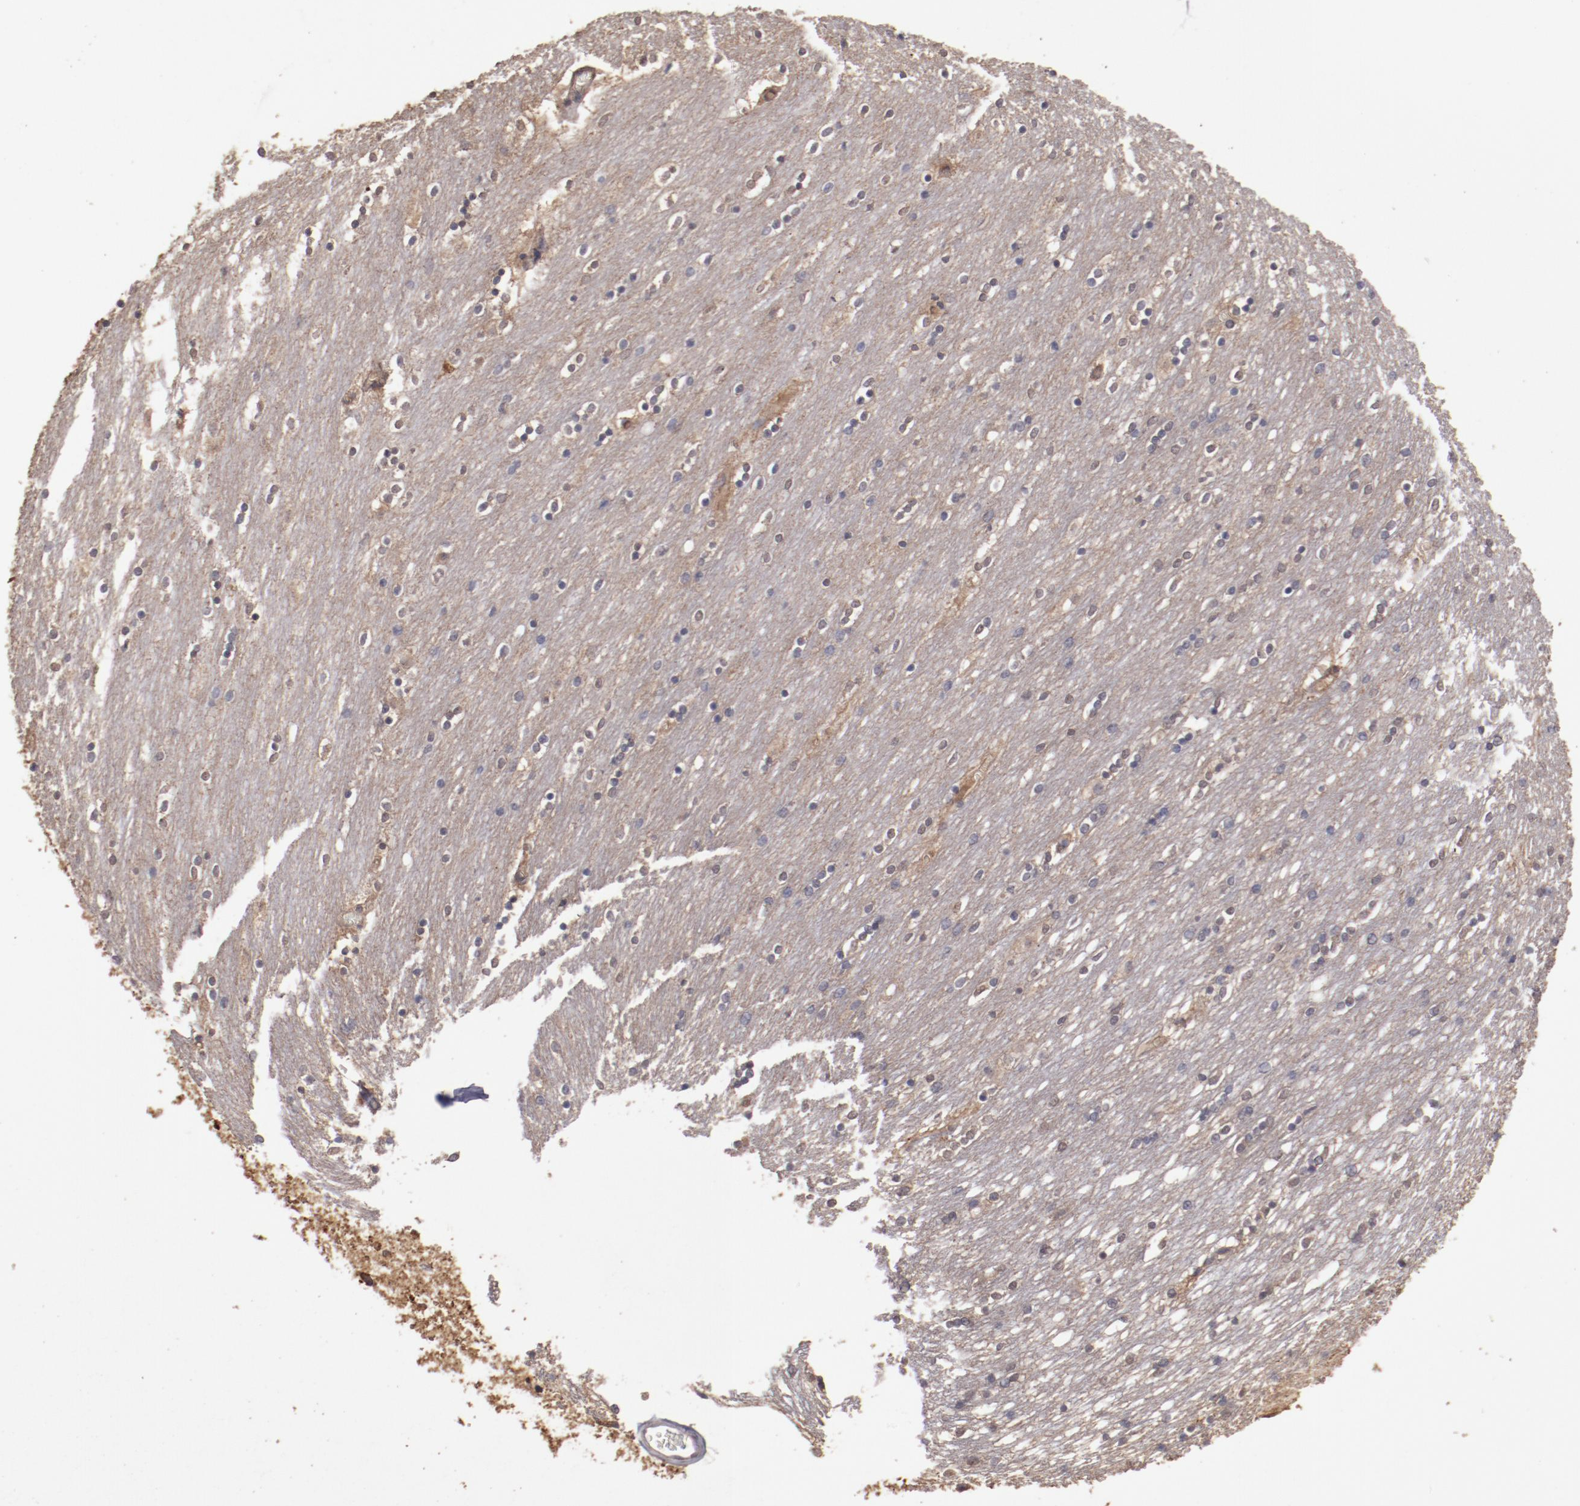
{"staining": {"intensity": "strong", "quantity": ">75%", "location": "cytoplasmic/membranous"}, "tissue": "caudate", "cell_type": "Glial cells", "image_type": "normal", "snomed": [{"axis": "morphology", "description": "Normal tissue, NOS"}, {"axis": "topography", "description": "Lateral ventricle wall"}], "caption": "Glial cells reveal strong cytoplasmic/membranous staining in about >75% of cells in unremarkable caudate.", "gene": "FAT1", "patient": {"sex": "female", "age": 54}}